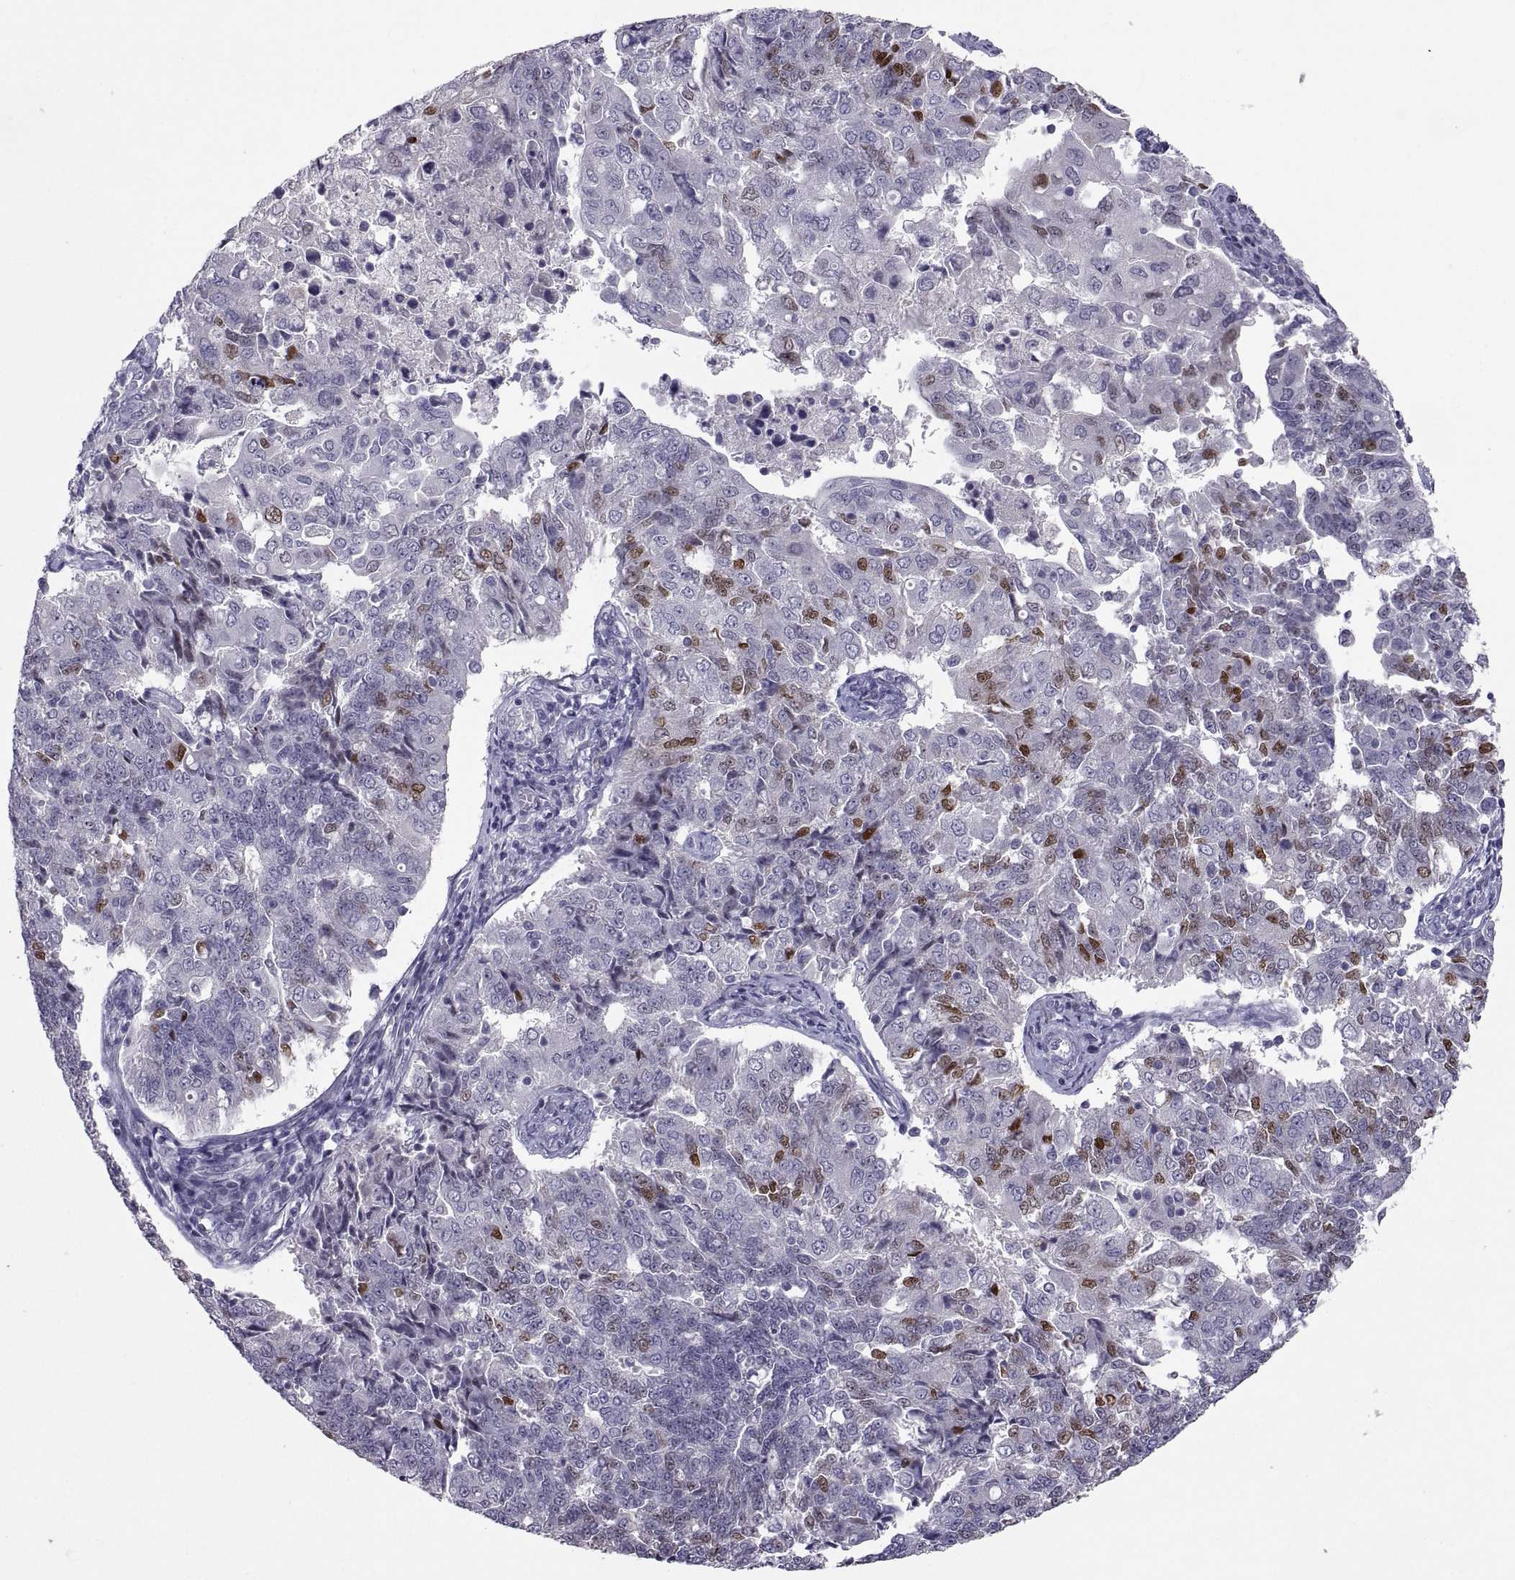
{"staining": {"intensity": "moderate", "quantity": "<25%", "location": "nuclear"}, "tissue": "endometrial cancer", "cell_type": "Tumor cells", "image_type": "cancer", "snomed": [{"axis": "morphology", "description": "Adenocarcinoma, NOS"}, {"axis": "topography", "description": "Endometrium"}], "caption": "Tumor cells reveal low levels of moderate nuclear expression in approximately <25% of cells in human endometrial cancer (adenocarcinoma). Nuclei are stained in blue.", "gene": "SOX21", "patient": {"sex": "female", "age": 43}}